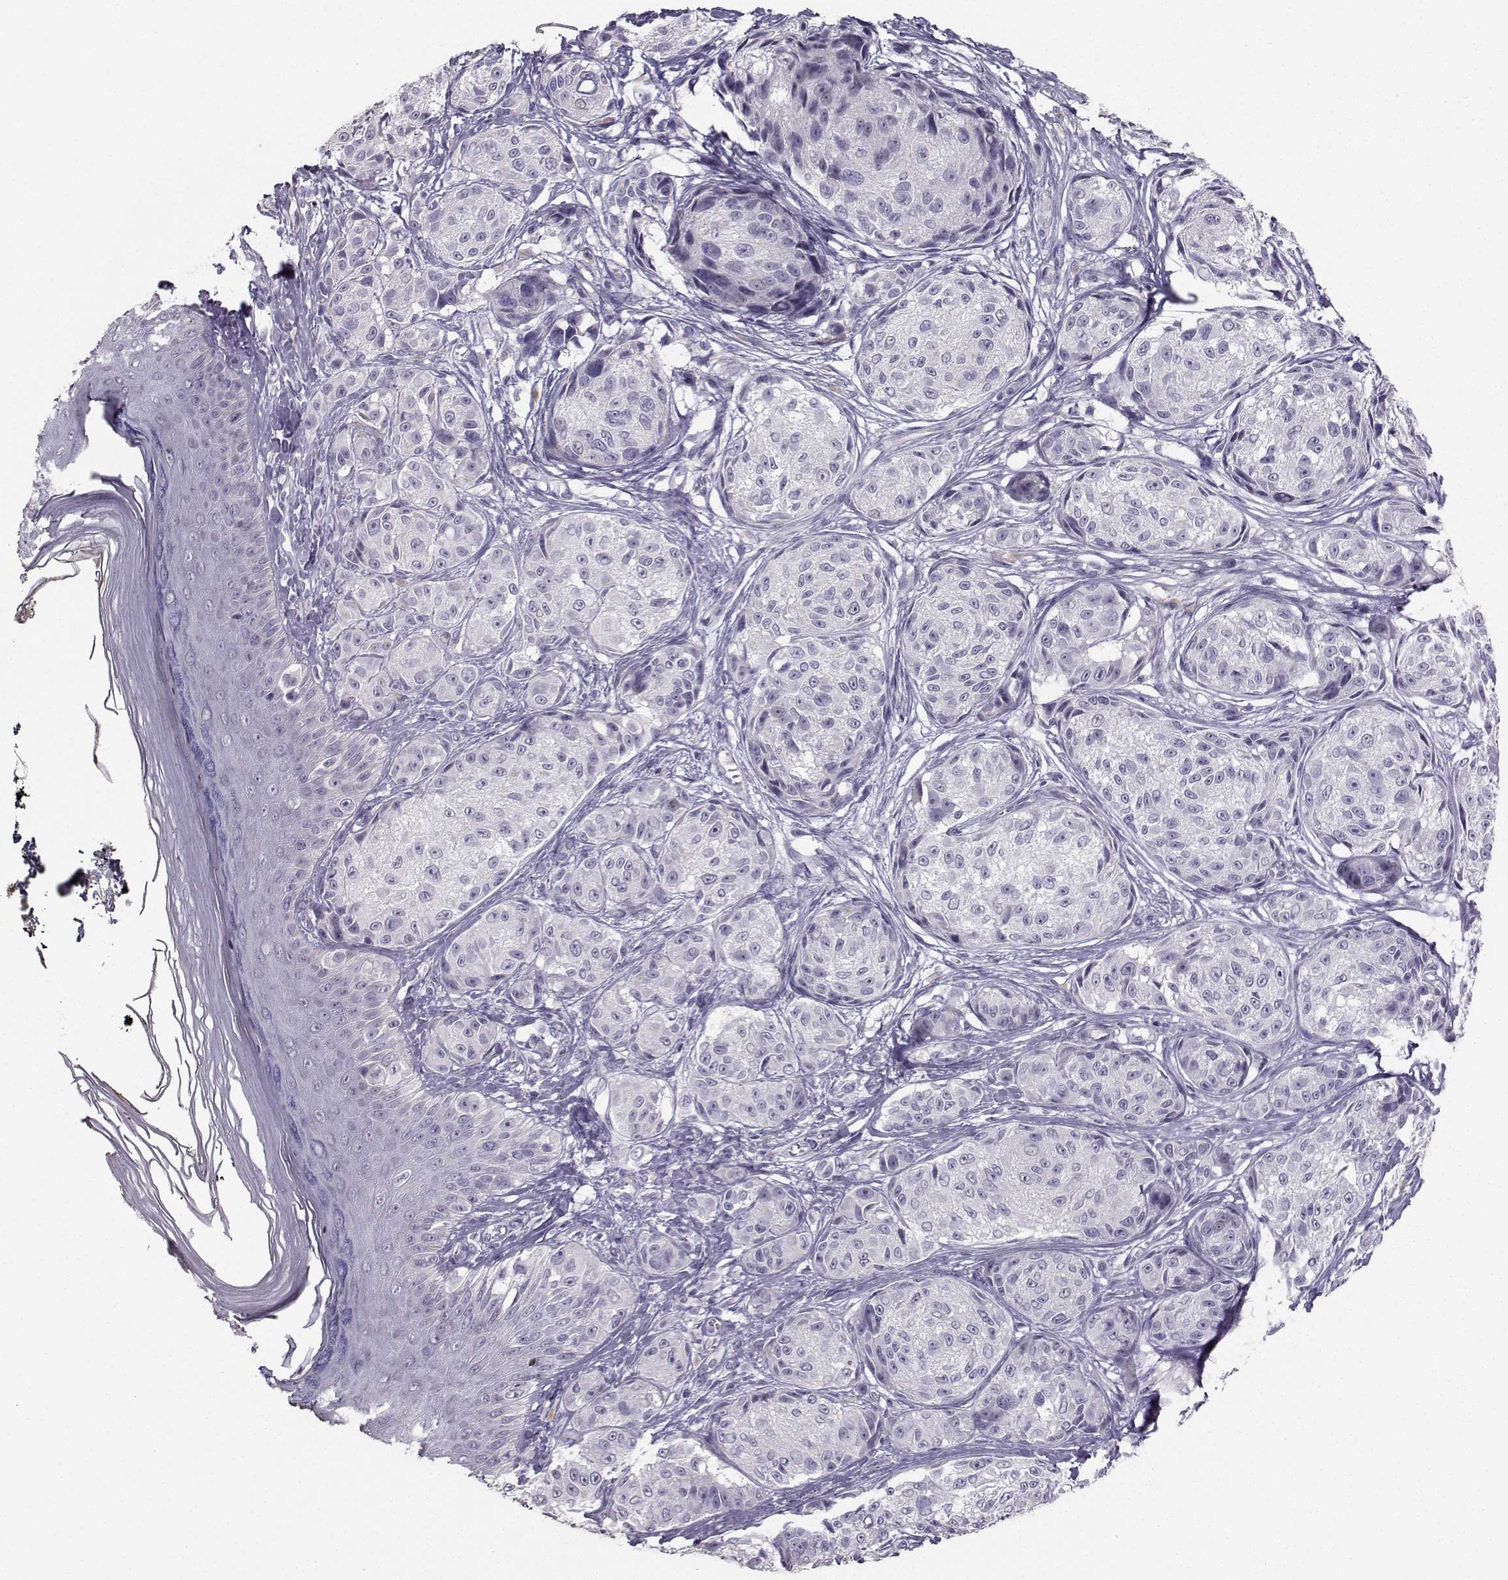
{"staining": {"intensity": "negative", "quantity": "none", "location": "none"}, "tissue": "melanoma", "cell_type": "Tumor cells", "image_type": "cancer", "snomed": [{"axis": "morphology", "description": "Malignant melanoma, NOS"}, {"axis": "topography", "description": "Skin"}], "caption": "DAB (3,3'-diaminobenzidine) immunohistochemical staining of human malignant melanoma demonstrates no significant positivity in tumor cells.", "gene": "PKP2", "patient": {"sex": "male", "age": 61}}